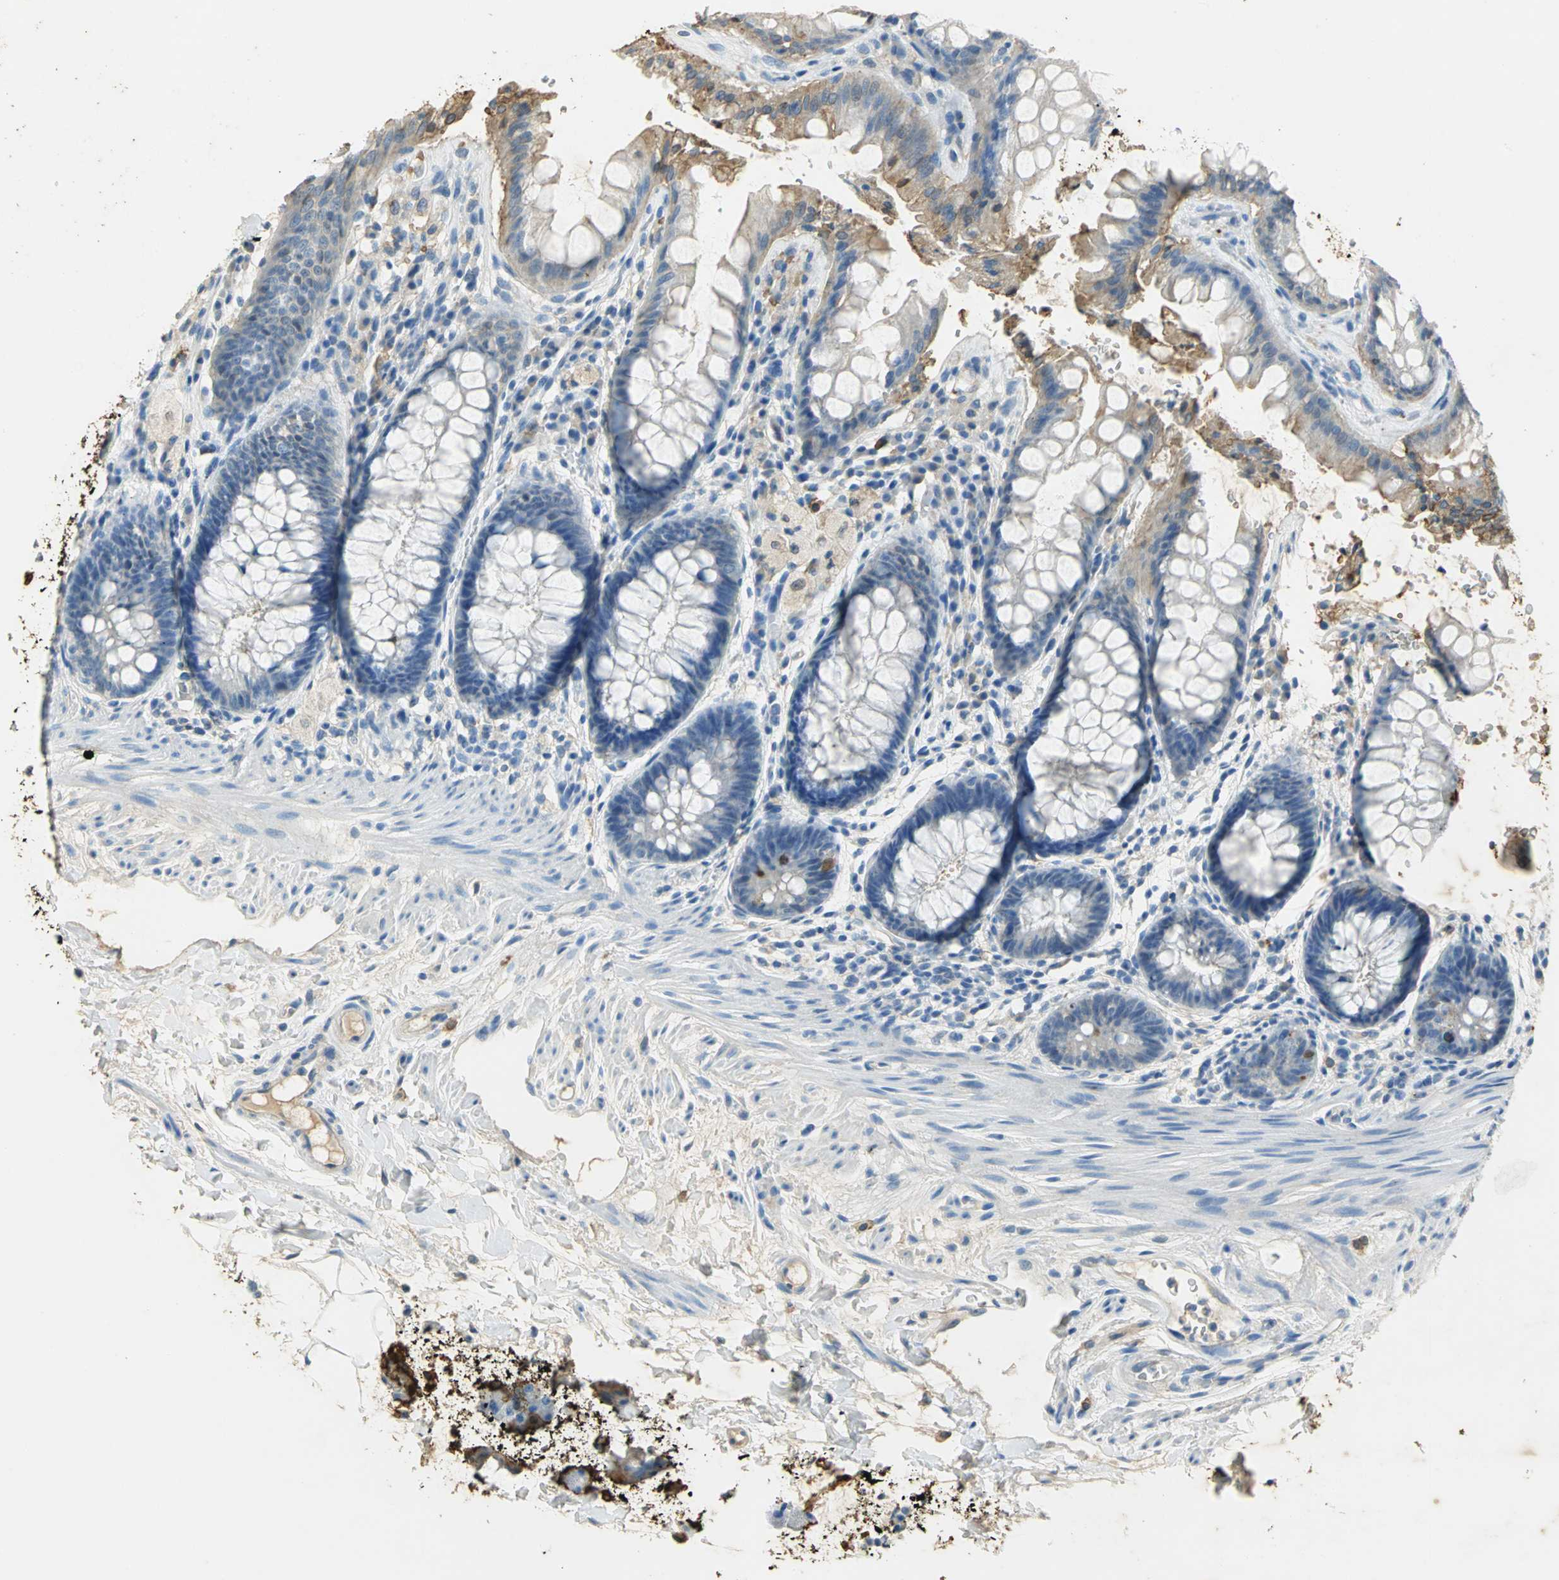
{"staining": {"intensity": "moderate", "quantity": "<25%", "location": "cytoplasmic/membranous"}, "tissue": "rectum", "cell_type": "Glandular cells", "image_type": "normal", "snomed": [{"axis": "morphology", "description": "Normal tissue, NOS"}, {"axis": "topography", "description": "Rectum"}], "caption": "Moderate cytoplasmic/membranous staining for a protein is appreciated in approximately <25% of glandular cells of benign rectum using immunohistochemistry (IHC).", "gene": "ANXA4", "patient": {"sex": "female", "age": 46}}